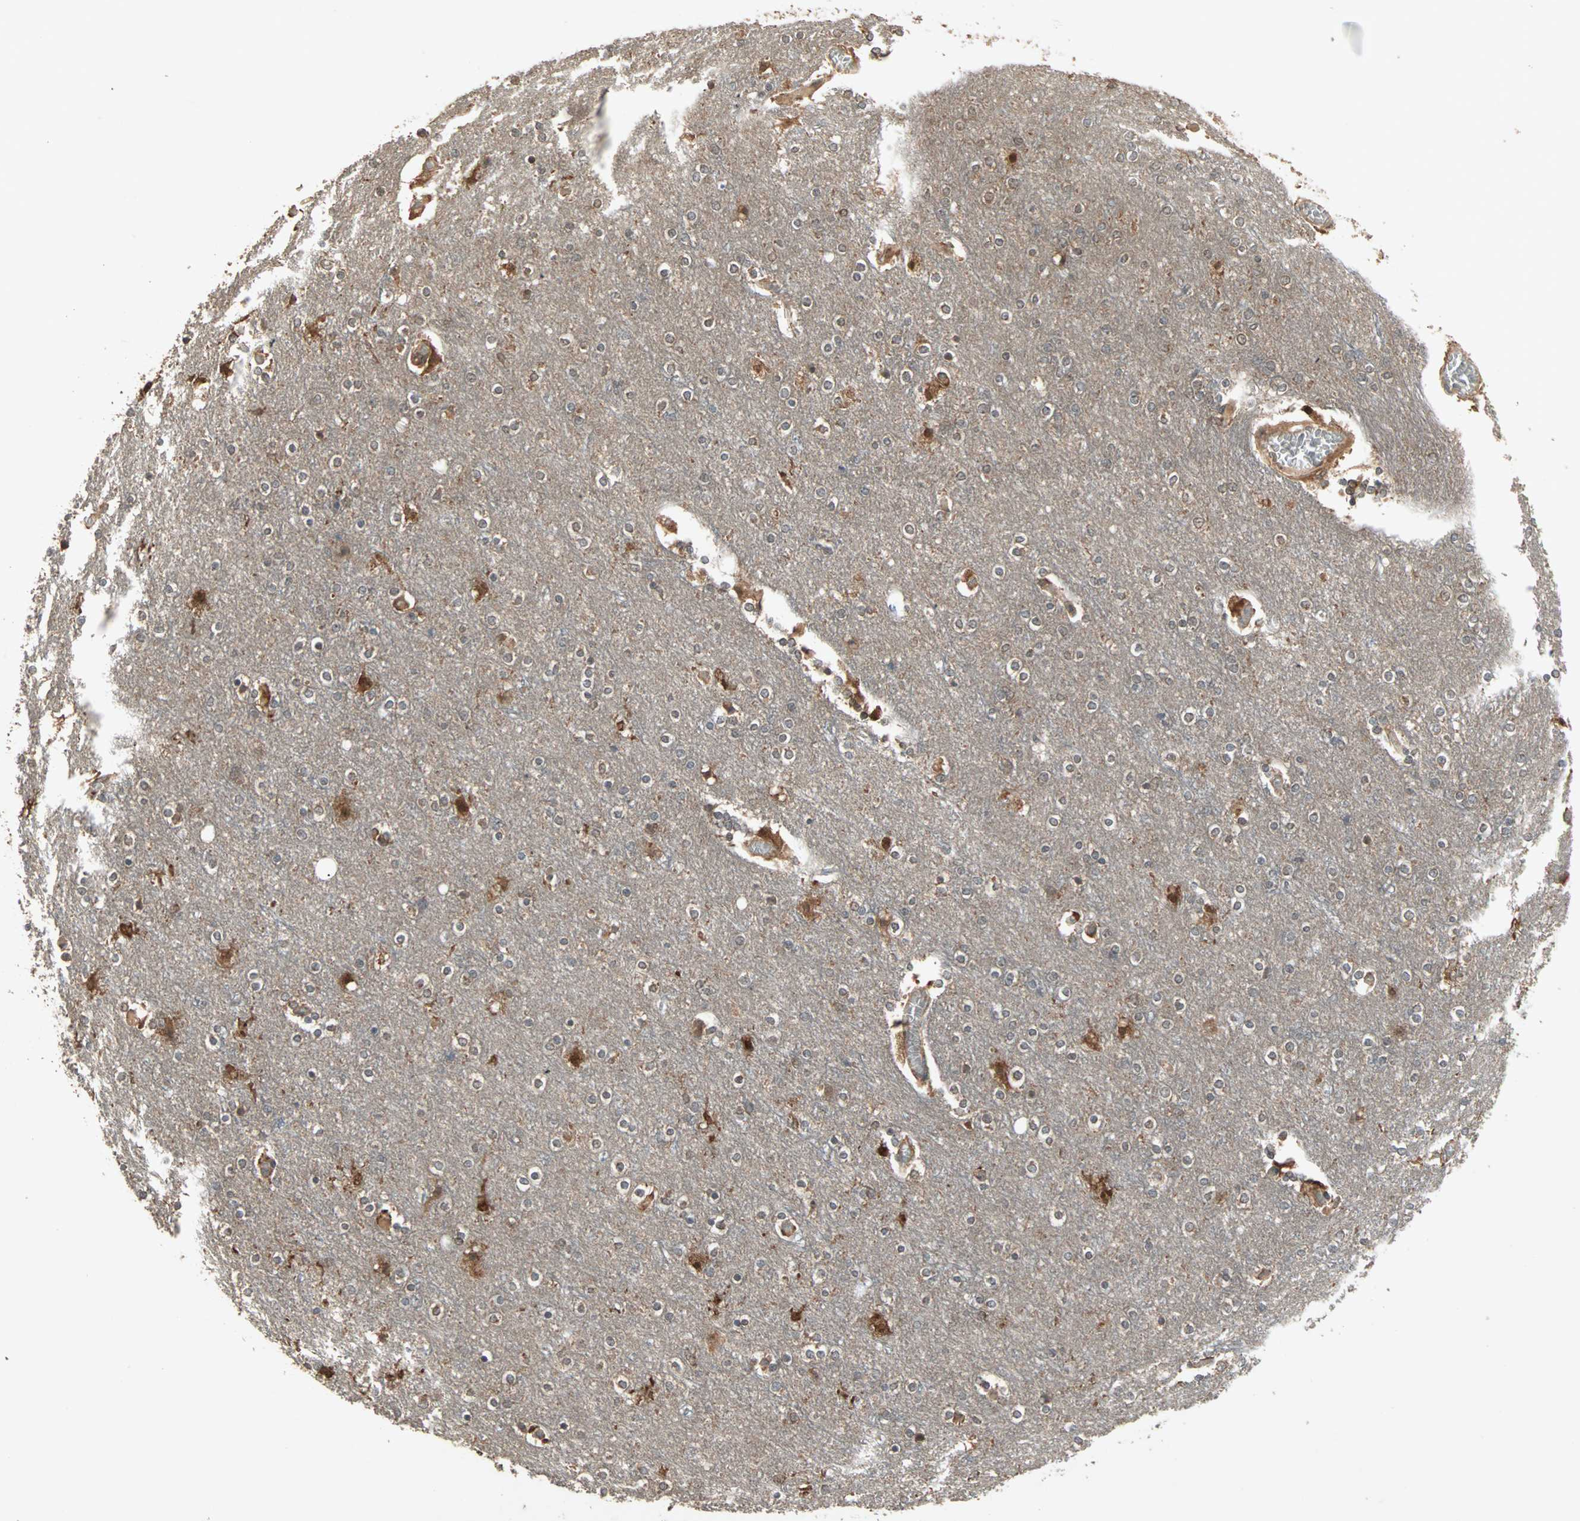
{"staining": {"intensity": "weak", "quantity": ">75%", "location": "cytoplasmic/membranous"}, "tissue": "cerebral cortex", "cell_type": "Endothelial cells", "image_type": "normal", "snomed": [{"axis": "morphology", "description": "Normal tissue, NOS"}, {"axis": "topography", "description": "Cerebral cortex"}], "caption": "IHC staining of normal cerebral cortex, which displays low levels of weak cytoplasmic/membranous staining in approximately >75% of endothelial cells indicating weak cytoplasmic/membranous protein expression. The staining was performed using DAB (3,3'-diaminobenzidine) (brown) for protein detection and nuclei were counterstained in hematoxylin (blue).", "gene": "UBAC1", "patient": {"sex": "female", "age": 54}}